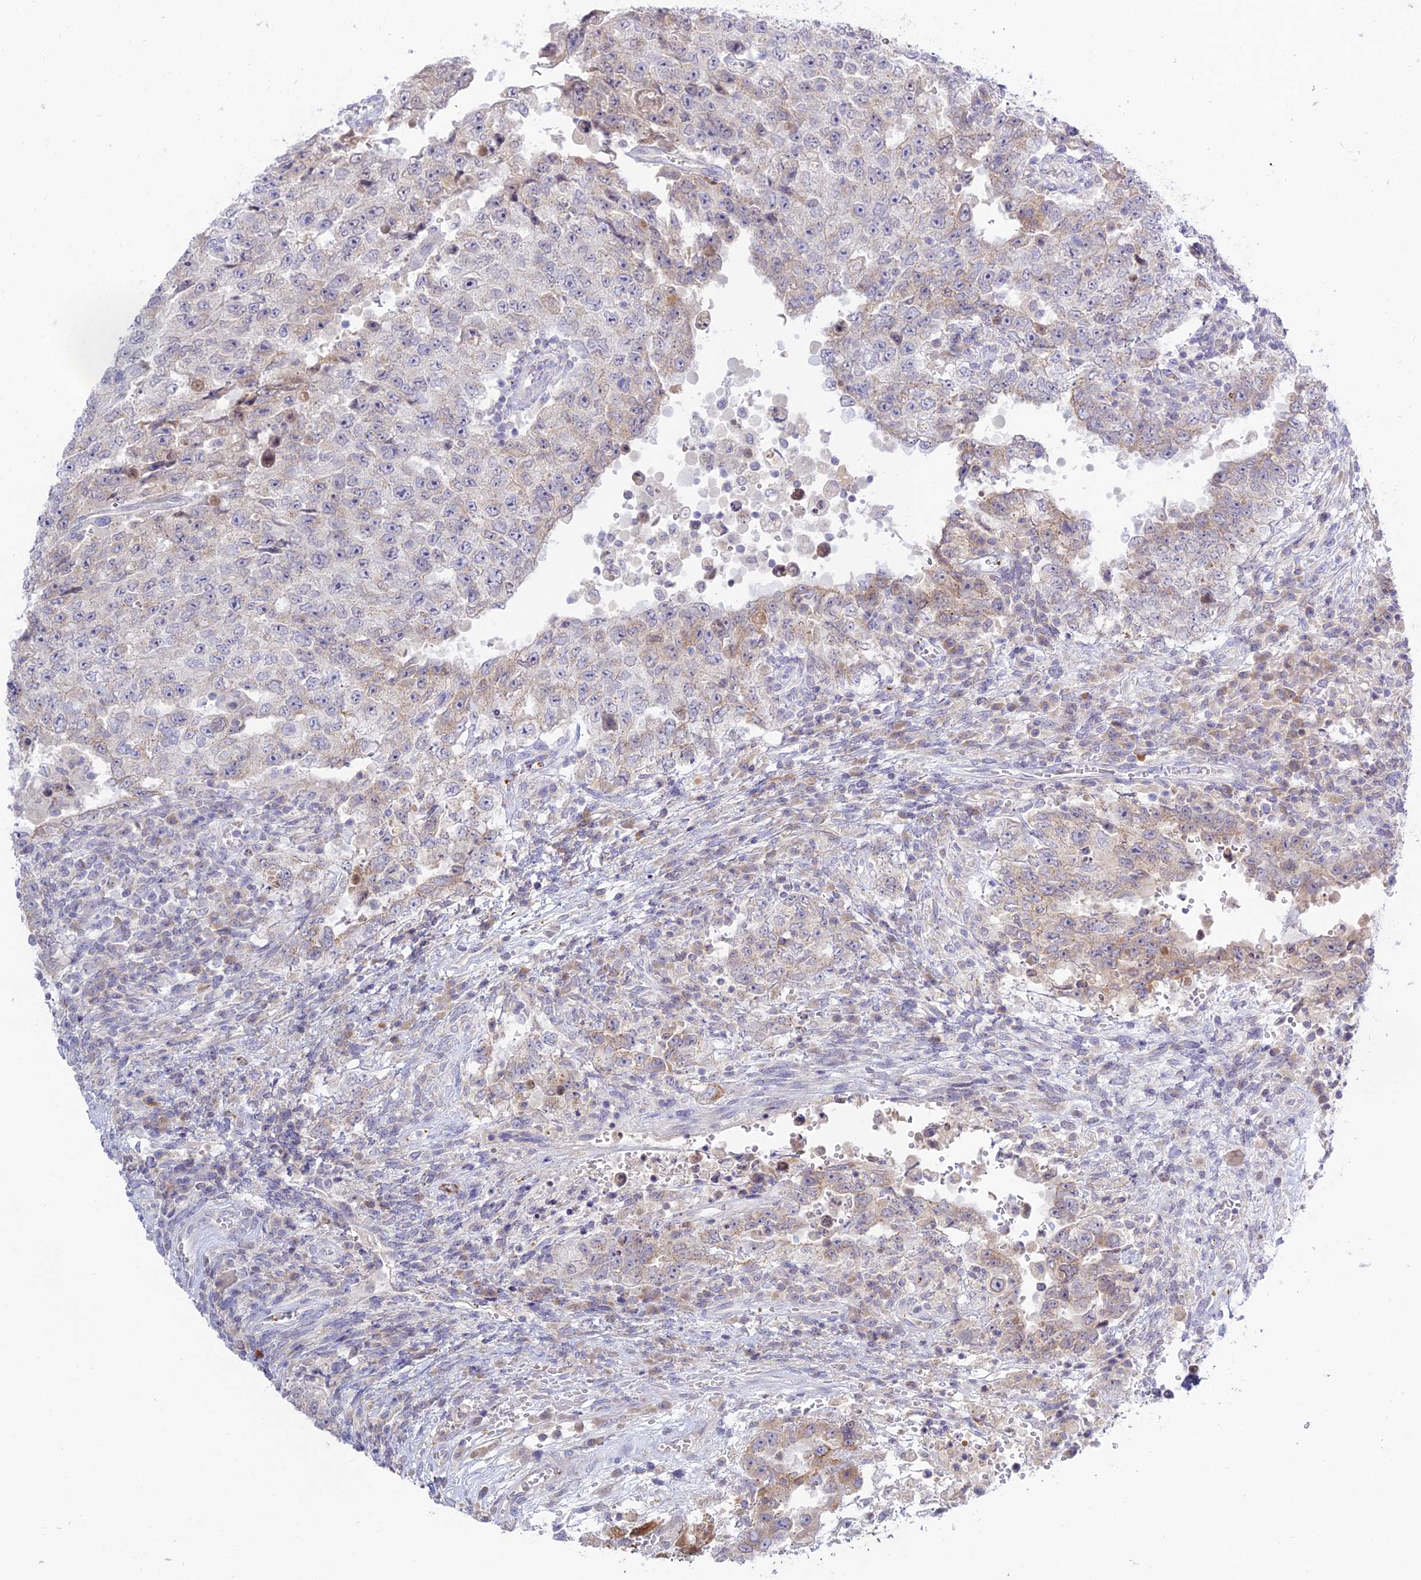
{"staining": {"intensity": "weak", "quantity": "<25%", "location": "cytoplasmic/membranous"}, "tissue": "testis cancer", "cell_type": "Tumor cells", "image_type": "cancer", "snomed": [{"axis": "morphology", "description": "Carcinoma, Embryonal, NOS"}, {"axis": "topography", "description": "Testis"}], "caption": "Immunohistochemical staining of human testis cancer shows no significant staining in tumor cells.", "gene": "TMEM40", "patient": {"sex": "male", "age": 26}}